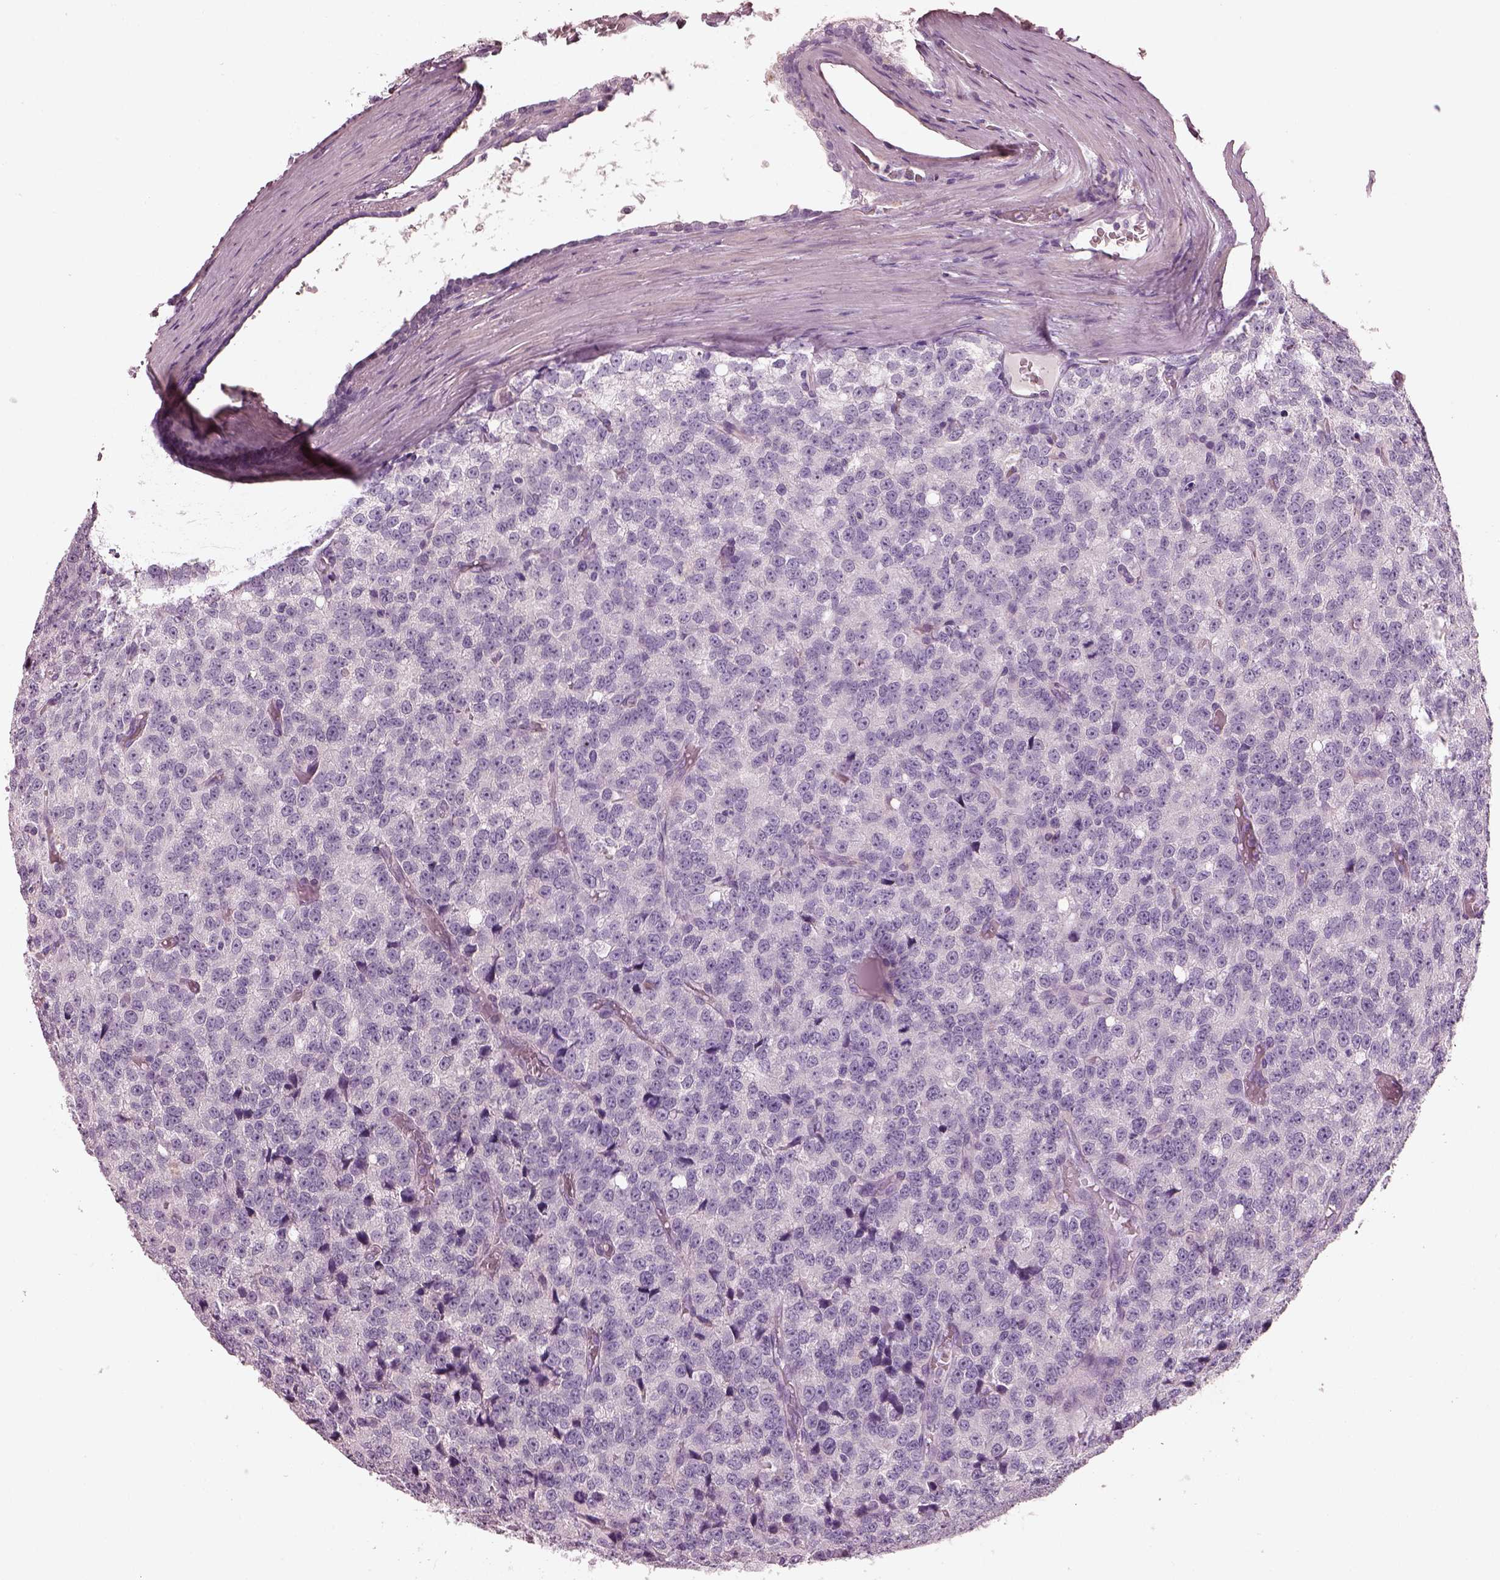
{"staining": {"intensity": "negative", "quantity": "none", "location": "none"}, "tissue": "prostate cancer", "cell_type": "Tumor cells", "image_type": "cancer", "snomed": [{"axis": "morphology", "description": "Adenocarcinoma, High grade"}, {"axis": "topography", "description": "Prostate and seminal vesicle, NOS"}], "caption": "A high-resolution micrograph shows IHC staining of high-grade adenocarcinoma (prostate), which displays no significant positivity in tumor cells.", "gene": "RSPH9", "patient": {"sex": "male", "age": 62}}